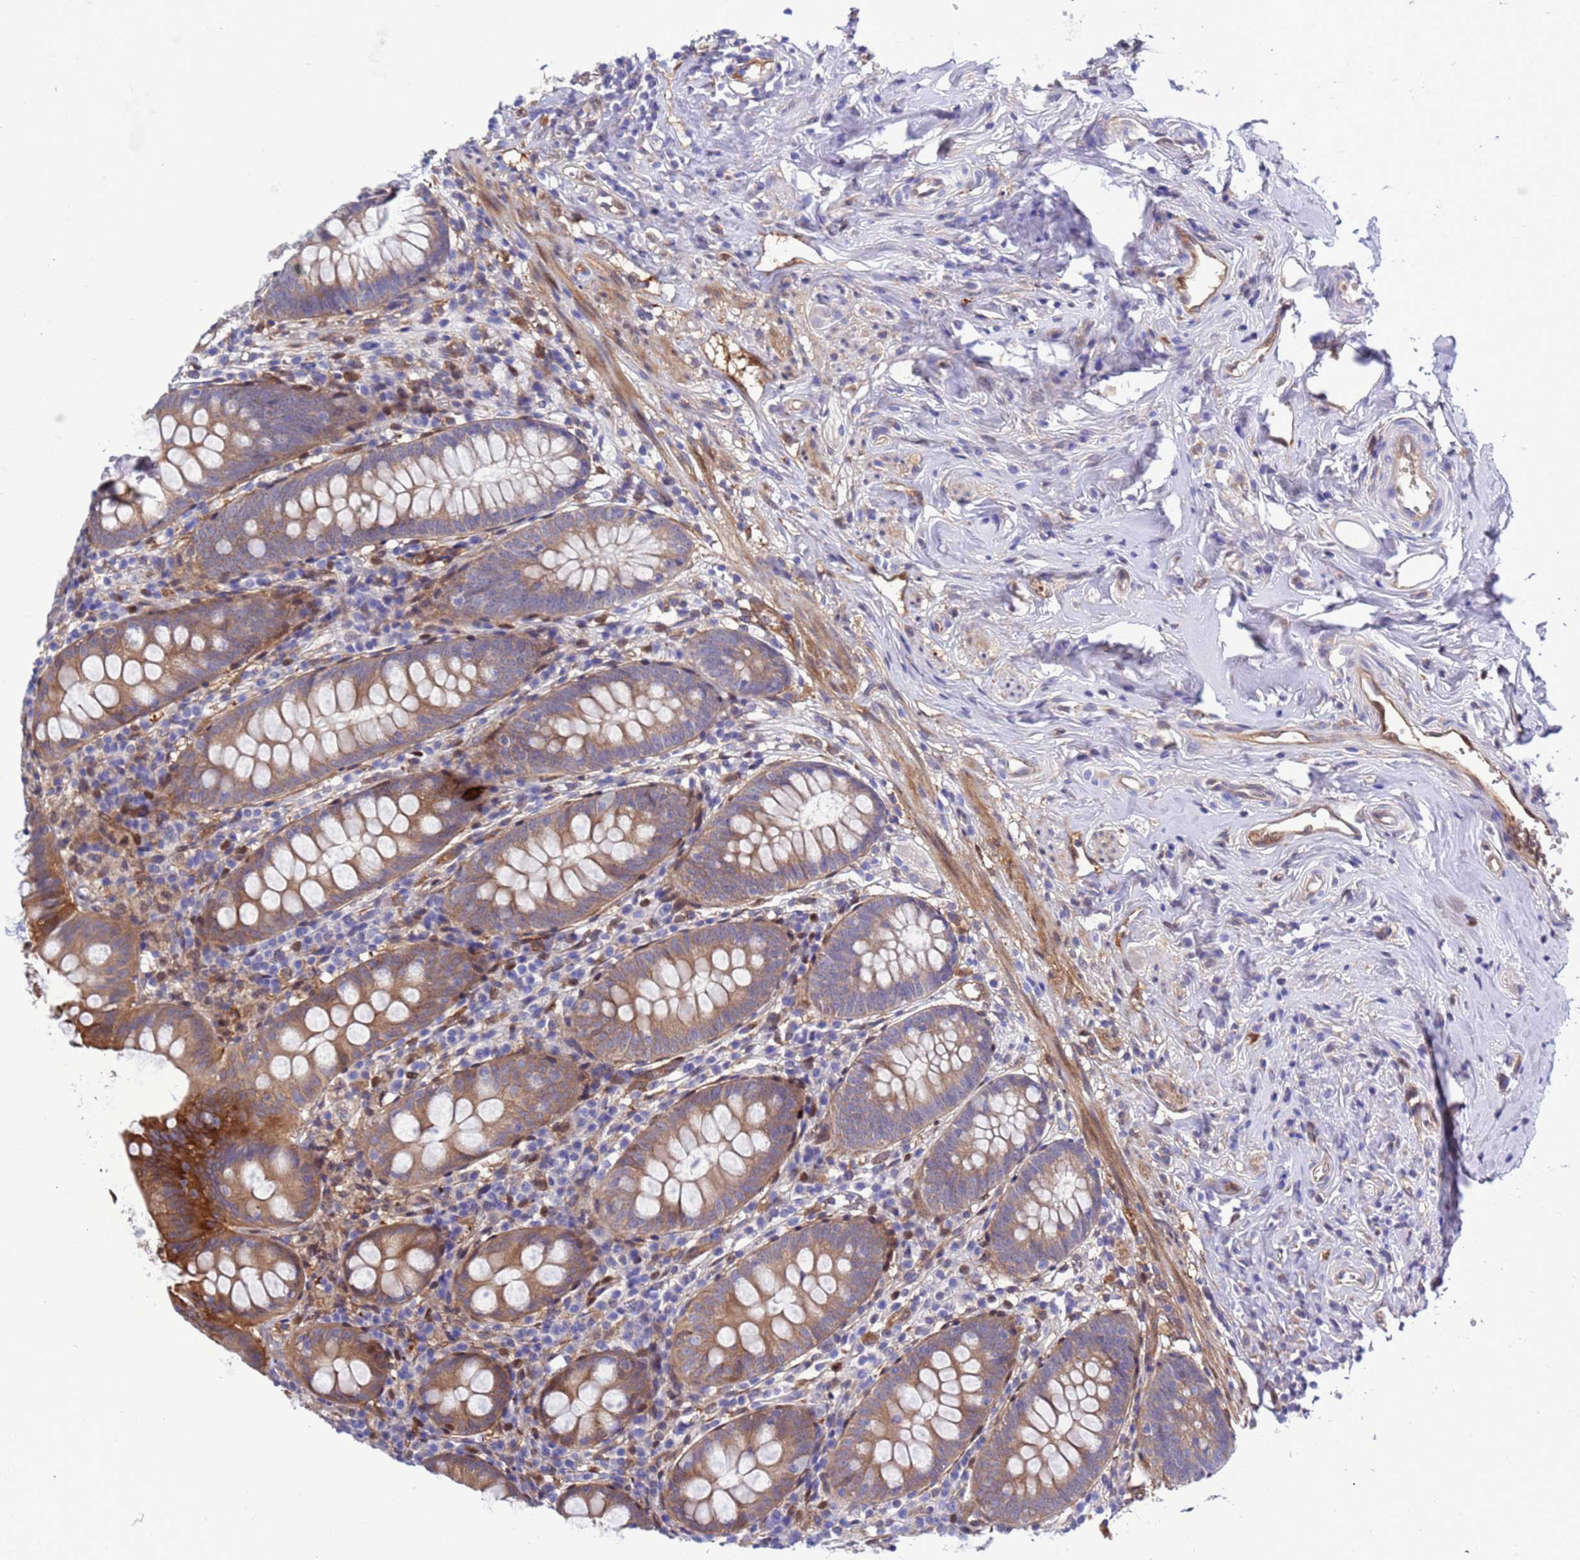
{"staining": {"intensity": "moderate", "quantity": ">75%", "location": "cytoplasmic/membranous"}, "tissue": "appendix", "cell_type": "Glandular cells", "image_type": "normal", "snomed": [{"axis": "morphology", "description": "Normal tissue, NOS"}, {"axis": "topography", "description": "Appendix"}], "caption": "This micrograph displays IHC staining of benign human appendix, with medium moderate cytoplasmic/membranous staining in approximately >75% of glandular cells.", "gene": "FOXRED1", "patient": {"sex": "female", "age": 51}}